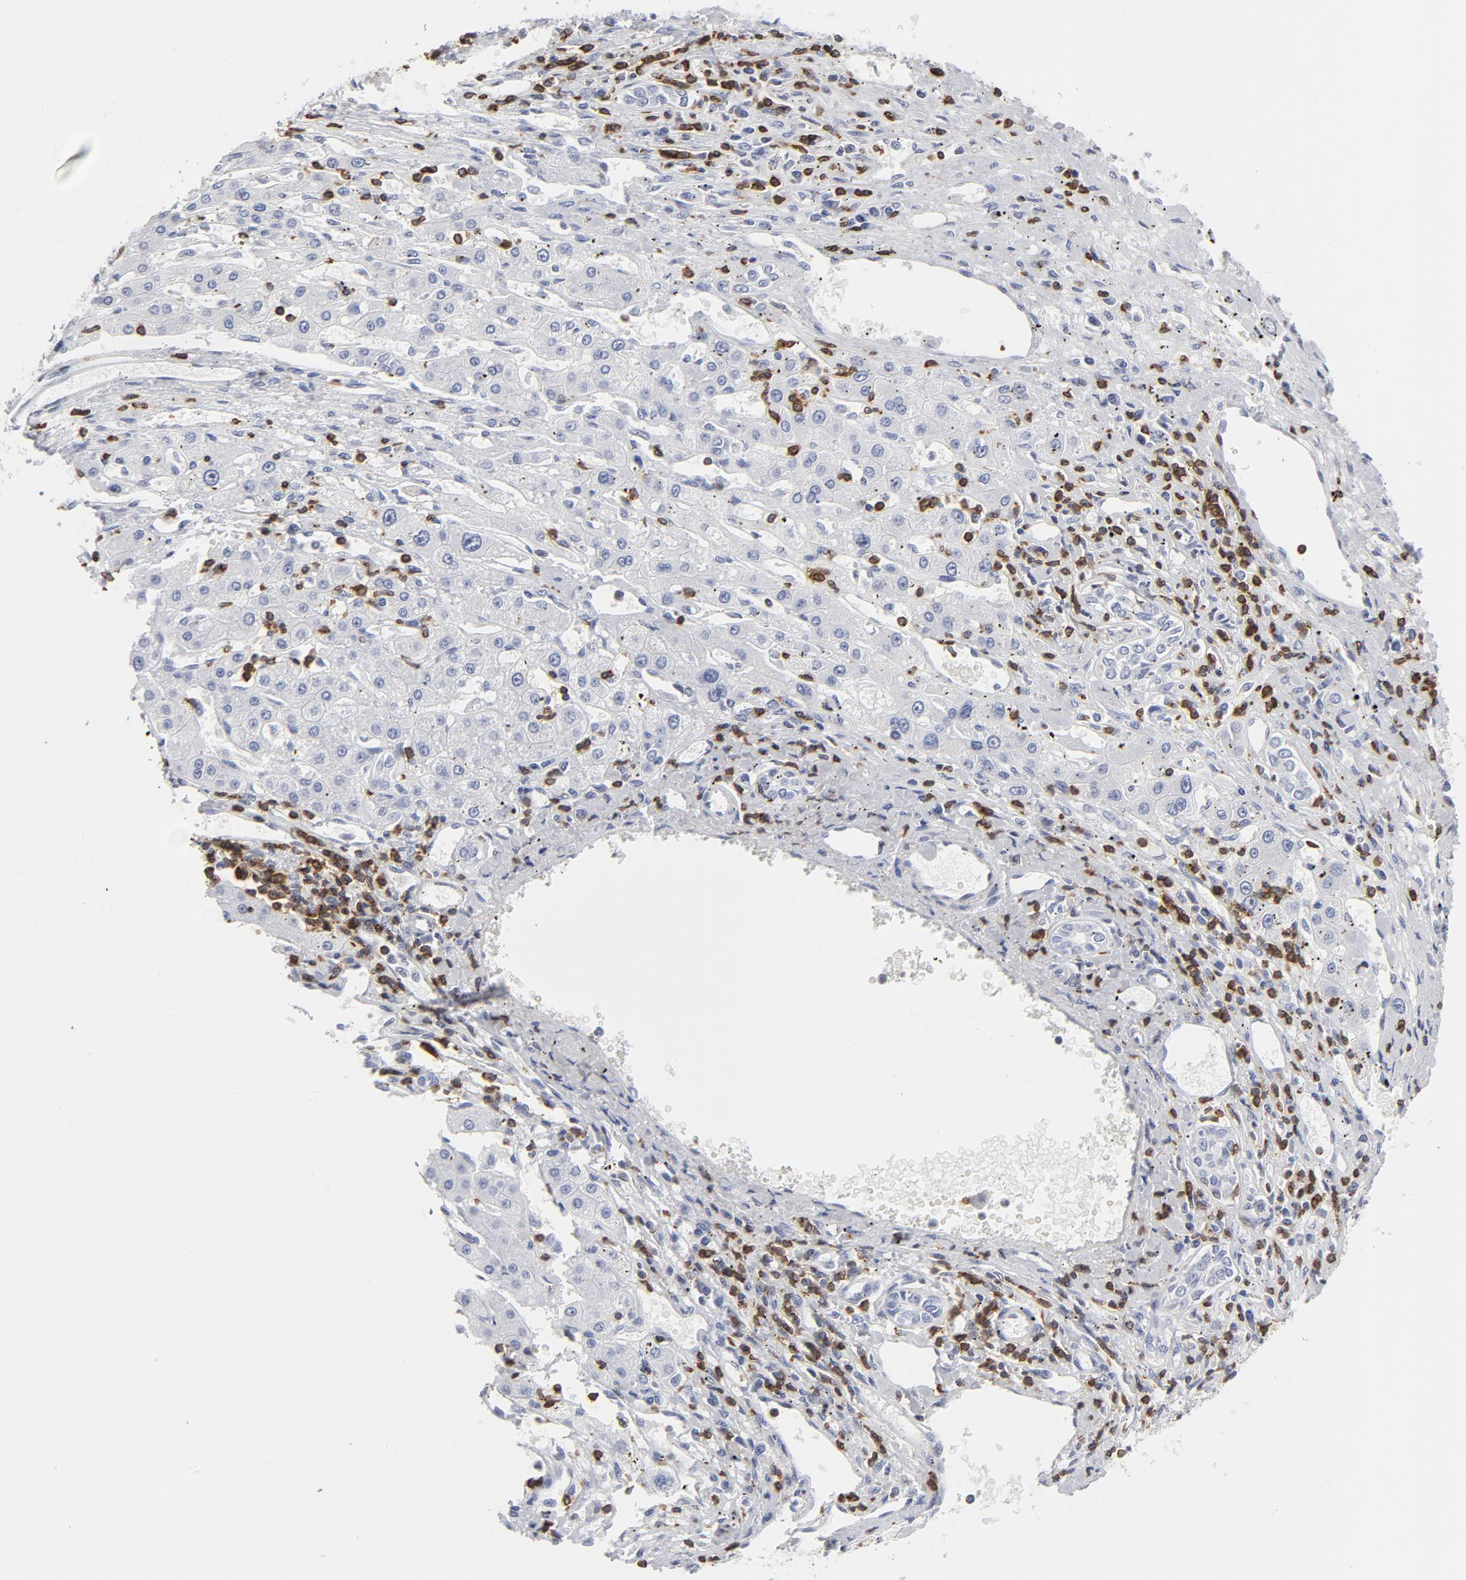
{"staining": {"intensity": "negative", "quantity": "none", "location": "none"}, "tissue": "liver cancer", "cell_type": "Tumor cells", "image_type": "cancer", "snomed": [{"axis": "morphology", "description": "Carcinoma, Hepatocellular, NOS"}, {"axis": "topography", "description": "Liver"}], "caption": "Liver cancer (hepatocellular carcinoma) was stained to show a protein in brown. There is no significant expression in tumor cells.", "gene": "CD2", "patient": {"sex": "male", "age": 72}}